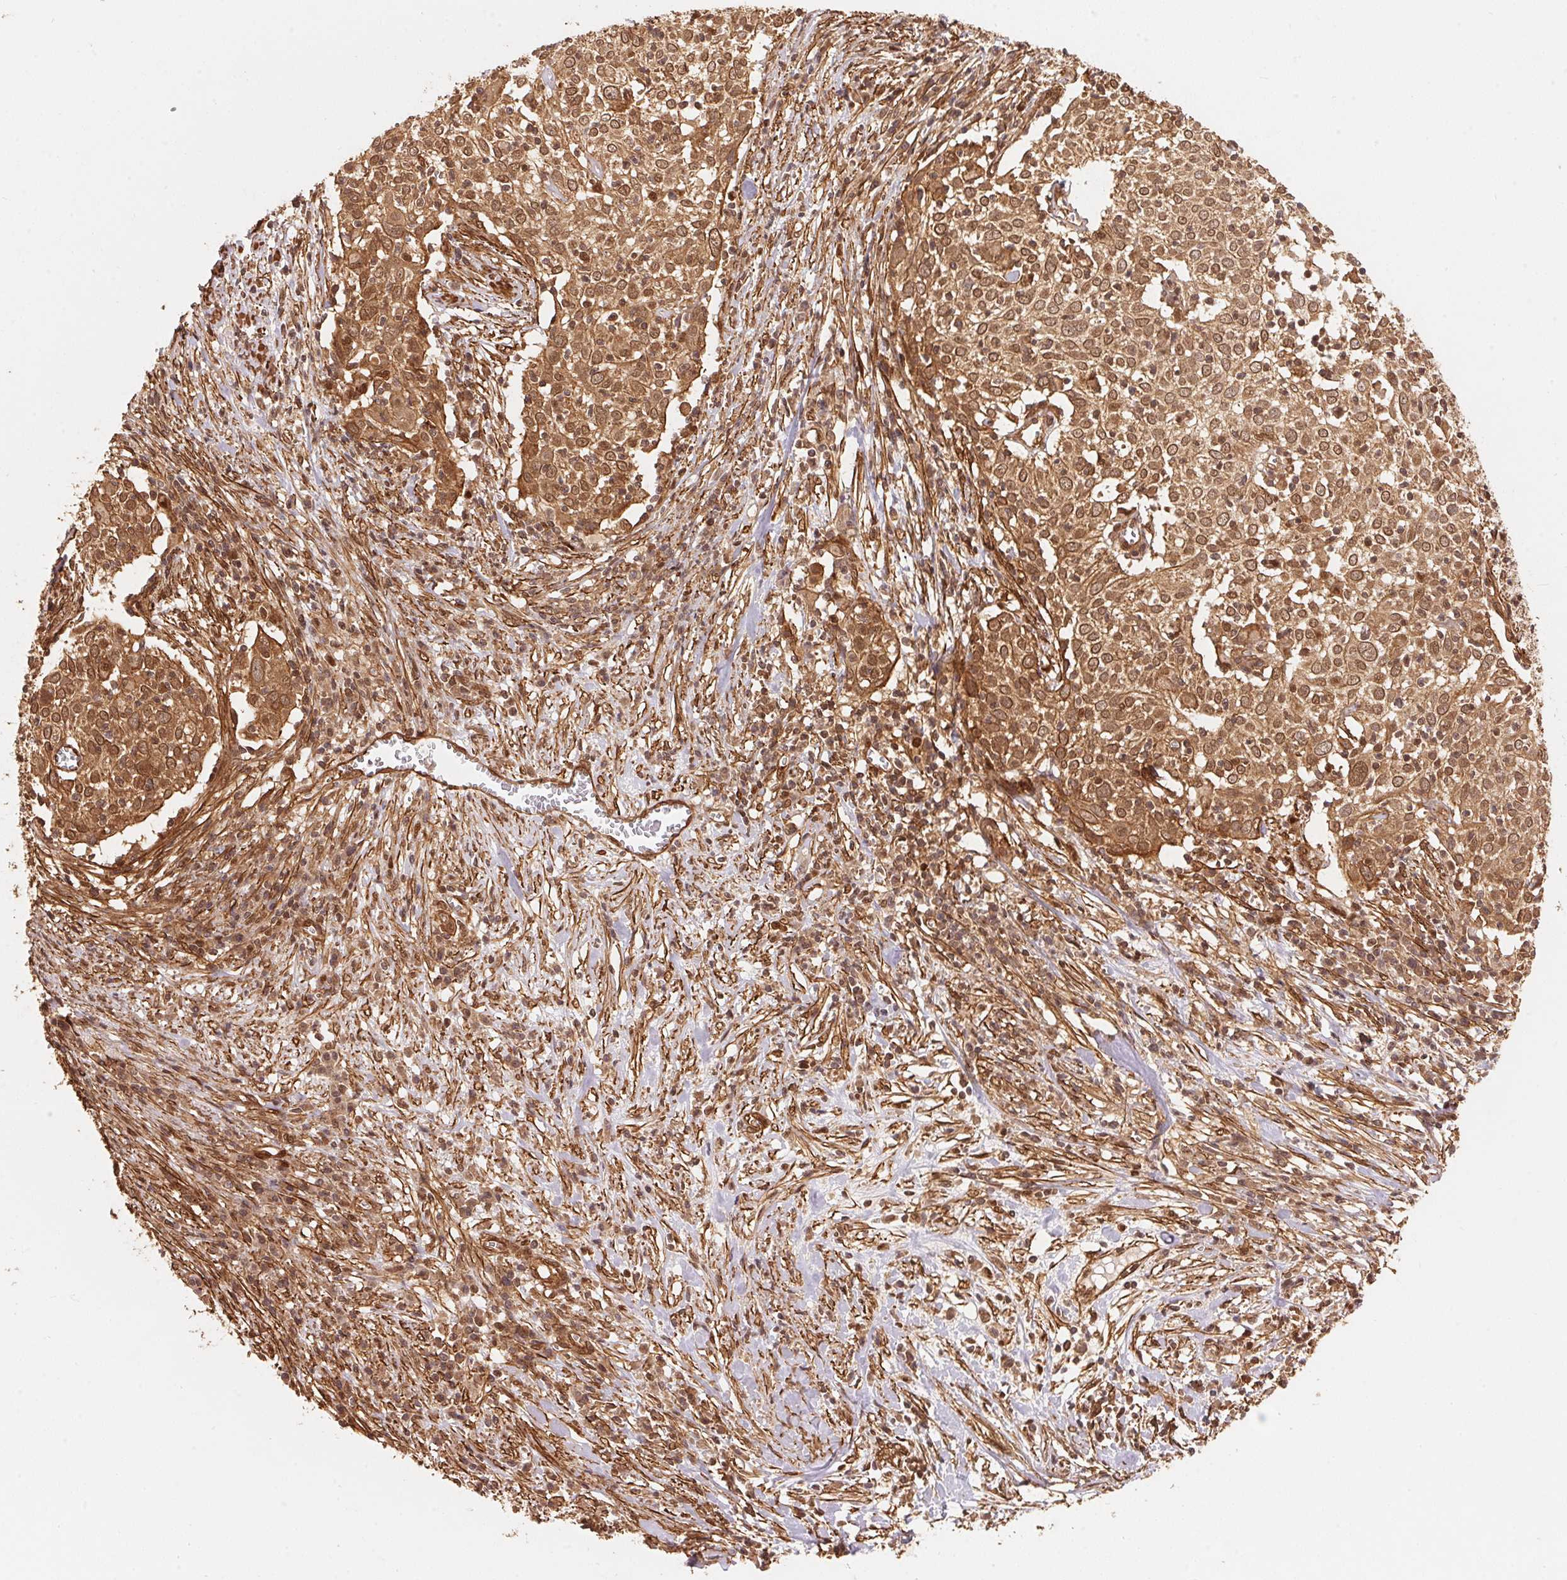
{"staining": {"intensity": "moderate", "quantity": ">75%", "location": "cytoplasmic/membranous,nuclear"}, "tissue": "cervical cancer", "cell_type": "Tumor cells", "image_type": "cancer", "snomed": [{"axis": "morphology", "description": "Squamous cell carcinoma, NOS"}, {"axis": "topography", "description": "Cervix"}], "caption": "High-magnification brightfield microscopy of squamous cell carcinoma (cervical) stained with DAB (brown) and counterstained with hematoxylin (blue). tumor cells exhibit moderate cytoplasmic/membranous and nuclear expression is appreciated in approximately>75% of cells.", "gene": "TNIP2", "patient": {"sex": "female", "age": 39}}